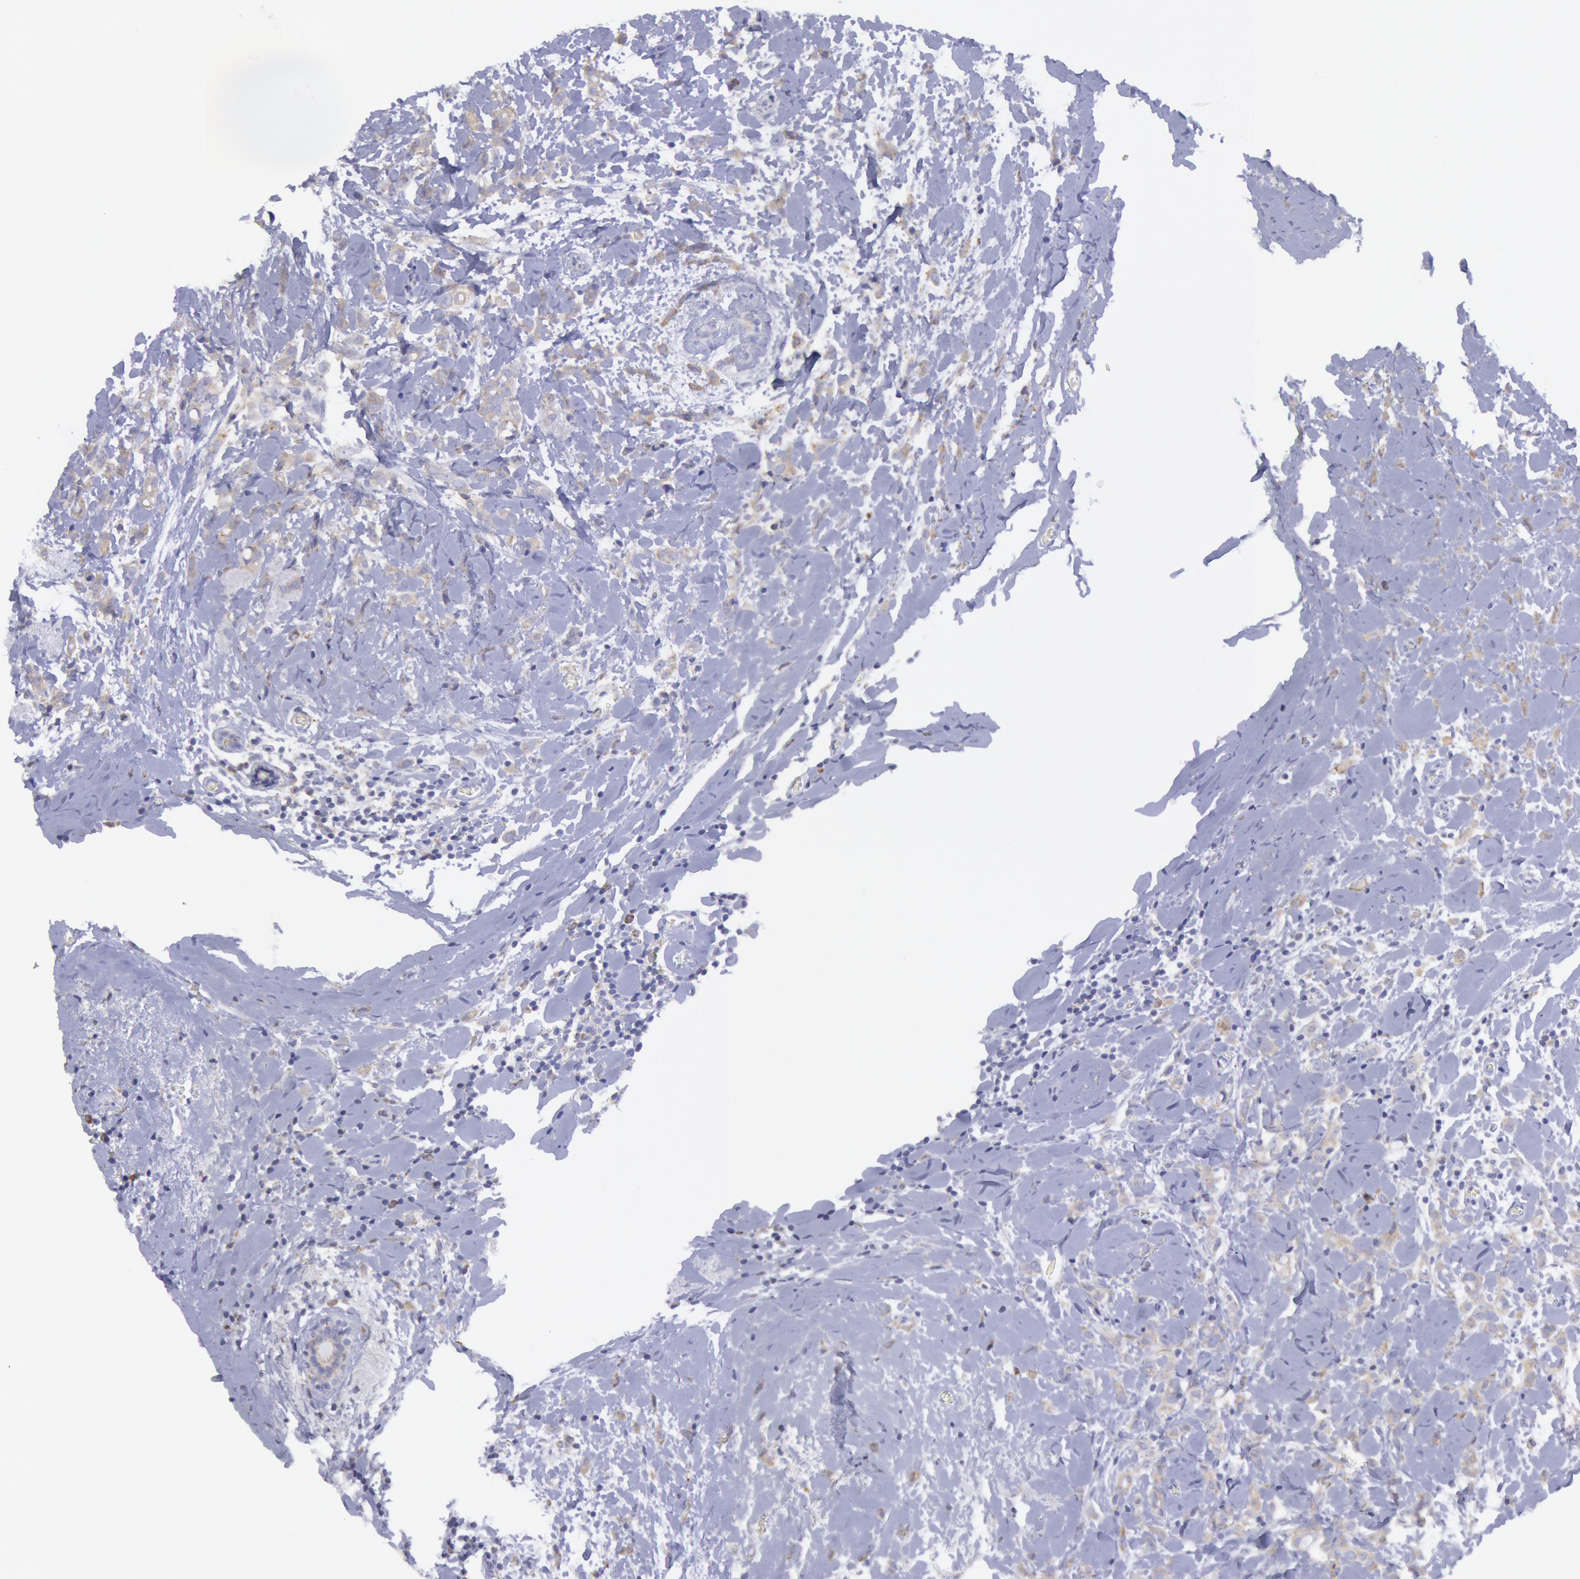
{"staining": {"intensity": "negative", "quantity": "none", "location": "none"}, "tissue": "breast cancer", "cell_type": "Tumor cells", "image_type": "cancer", "snomed": [{"axis": "morphology", "description": "Lobular carcinoma"}, {"axis": "topography", "description": "Breast"}], "caption": "Breast cancer was stained to show a protein in brown. There is no significant staining in tumor cells. The staining is performed using DAB brown chromogen with nuclei counter-stained in using hematoxylin.", "gene": "MYH7", "patient": {"sex": "female", "age": 57}}